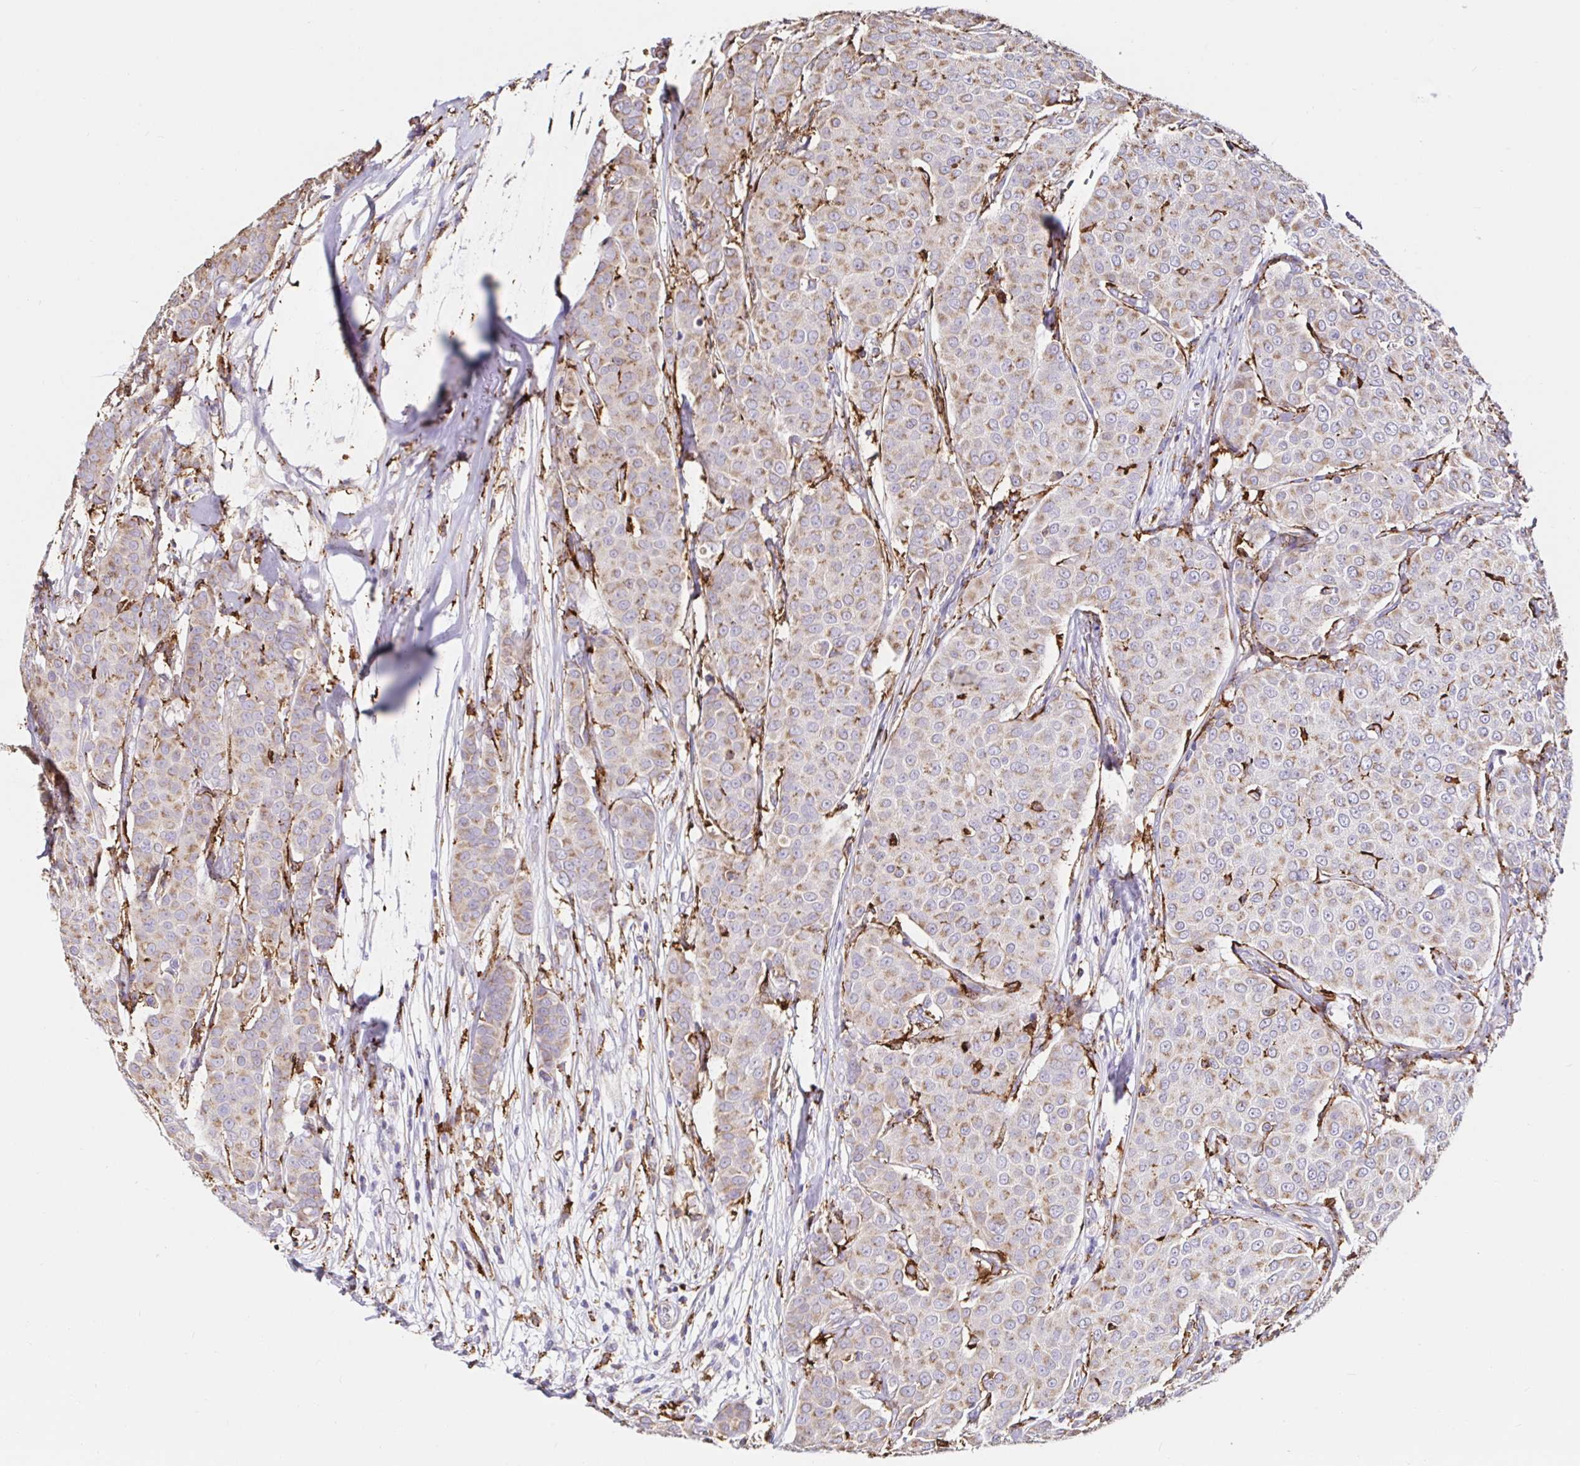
{"staining": {"intensity": "weak", "quantity": ">75%", "location": "cytoplasmic/membranous"}, "tissue": "breast cancer", "cell_type": "Tumor cells", "image_type": "cancer", "snomed": [{"axis": "morphology", "description": "Duct carcinoma"}, {"axis": "topography", "description": "Breast"}], "caption": "Weak cytoplasmic/membranous expression for a protein is seen in about >75% of tumor cells of breast cancer using immunohistochemistry.", "gene": "MSR1", "patient": {"sex": "female", "age": 91}}